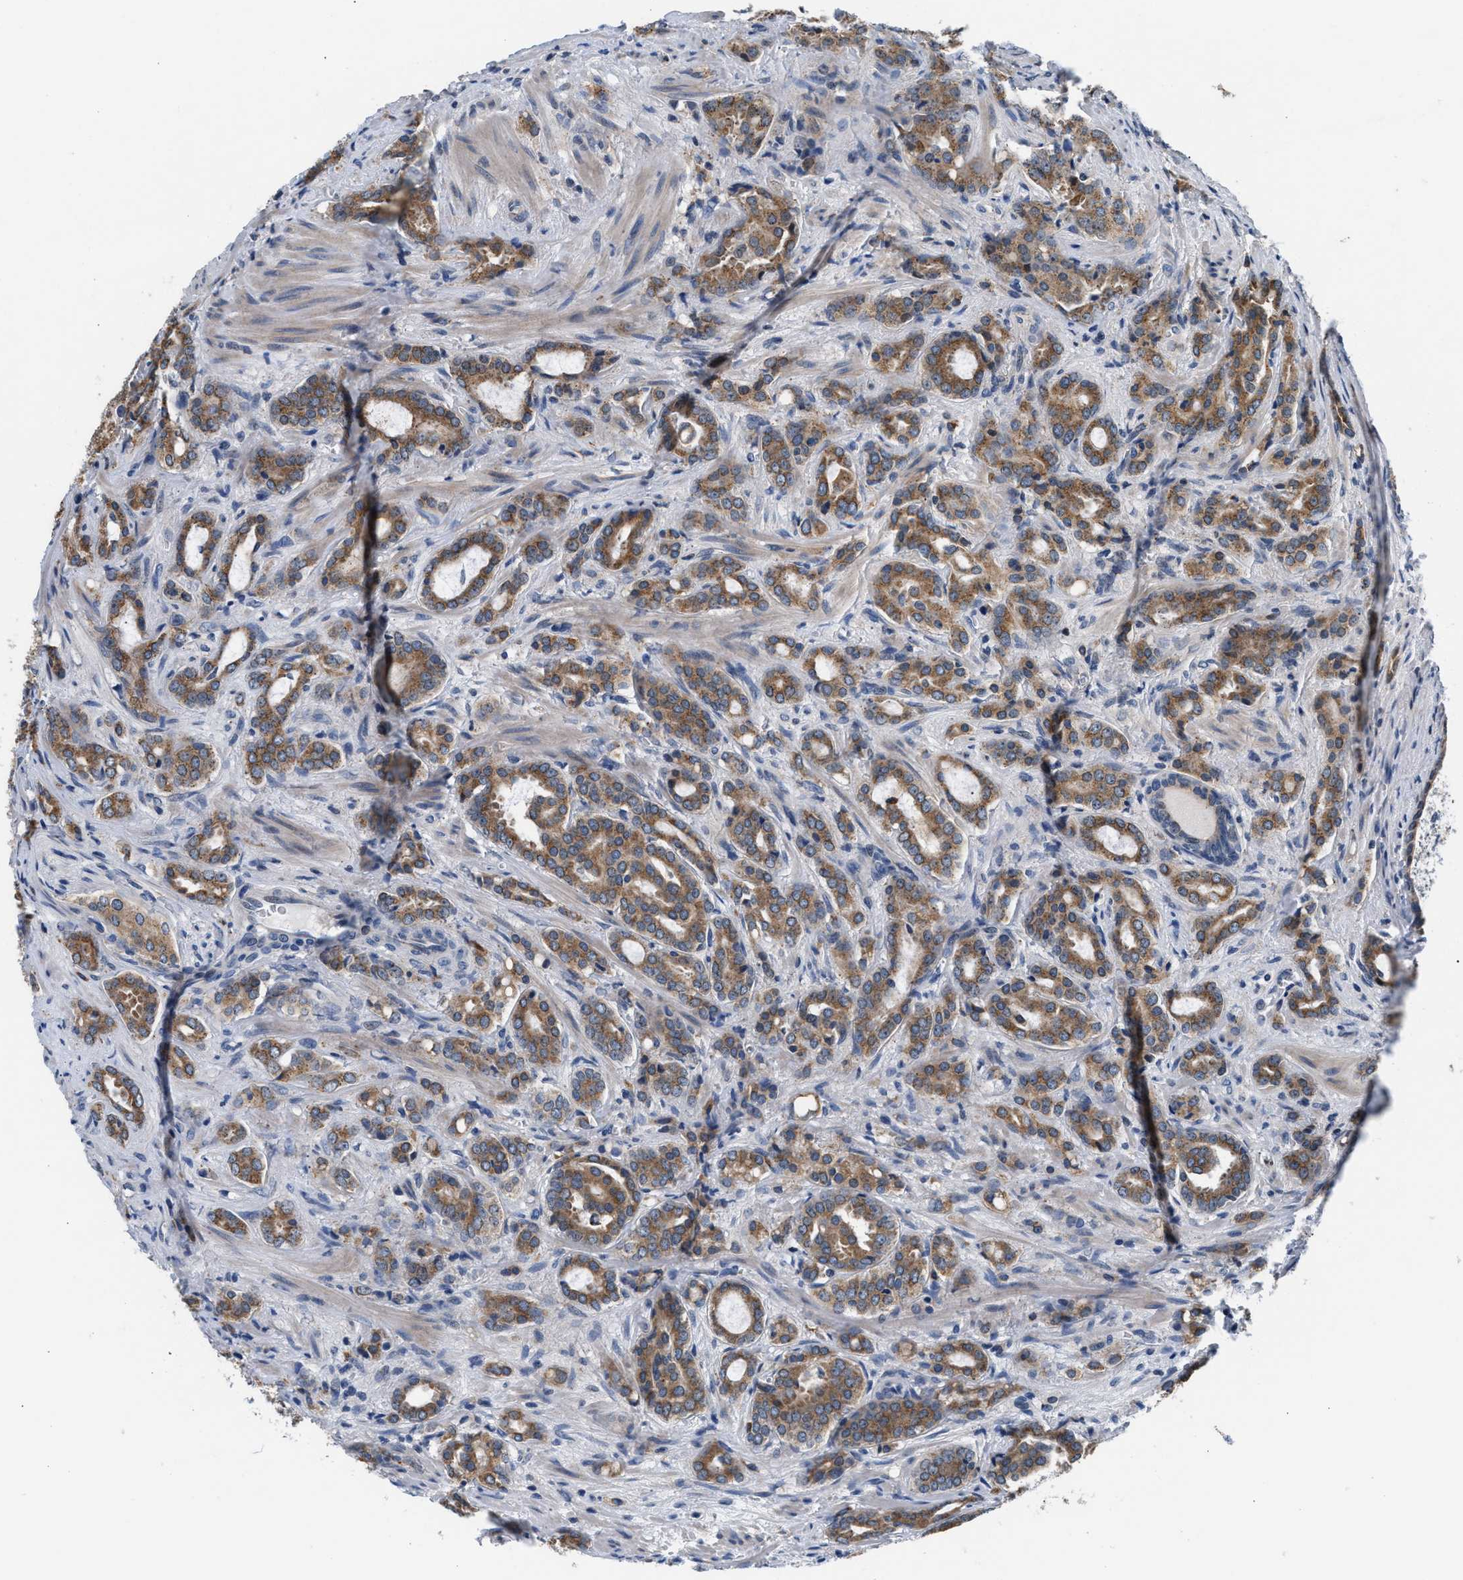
{"staining": {"intensity": "moderate", "quantity": ">75%", "location": "cytoplasmic/membranous"}, "tissue": "prostate cancer", "cell_type": "Tumor cells", "image_type": "cancer", "snomed": [{"axis": "morphology", "description": "Adenocarcinoma, High grade"}, {"axis": "topography", "description": "Prostate"}], "caption": "Immunohistochemistry (IHC) (DAB (3,3'-diaminobenzidine)) staining of prostate cancer (high-grade adenocarcinoma) demonstrates moderate cytoplasmic/membranous protein staining in approximately >75% of tumor cells.", "gene": "KCNMB2", "patient": {"sex": "male", "age": 64}}